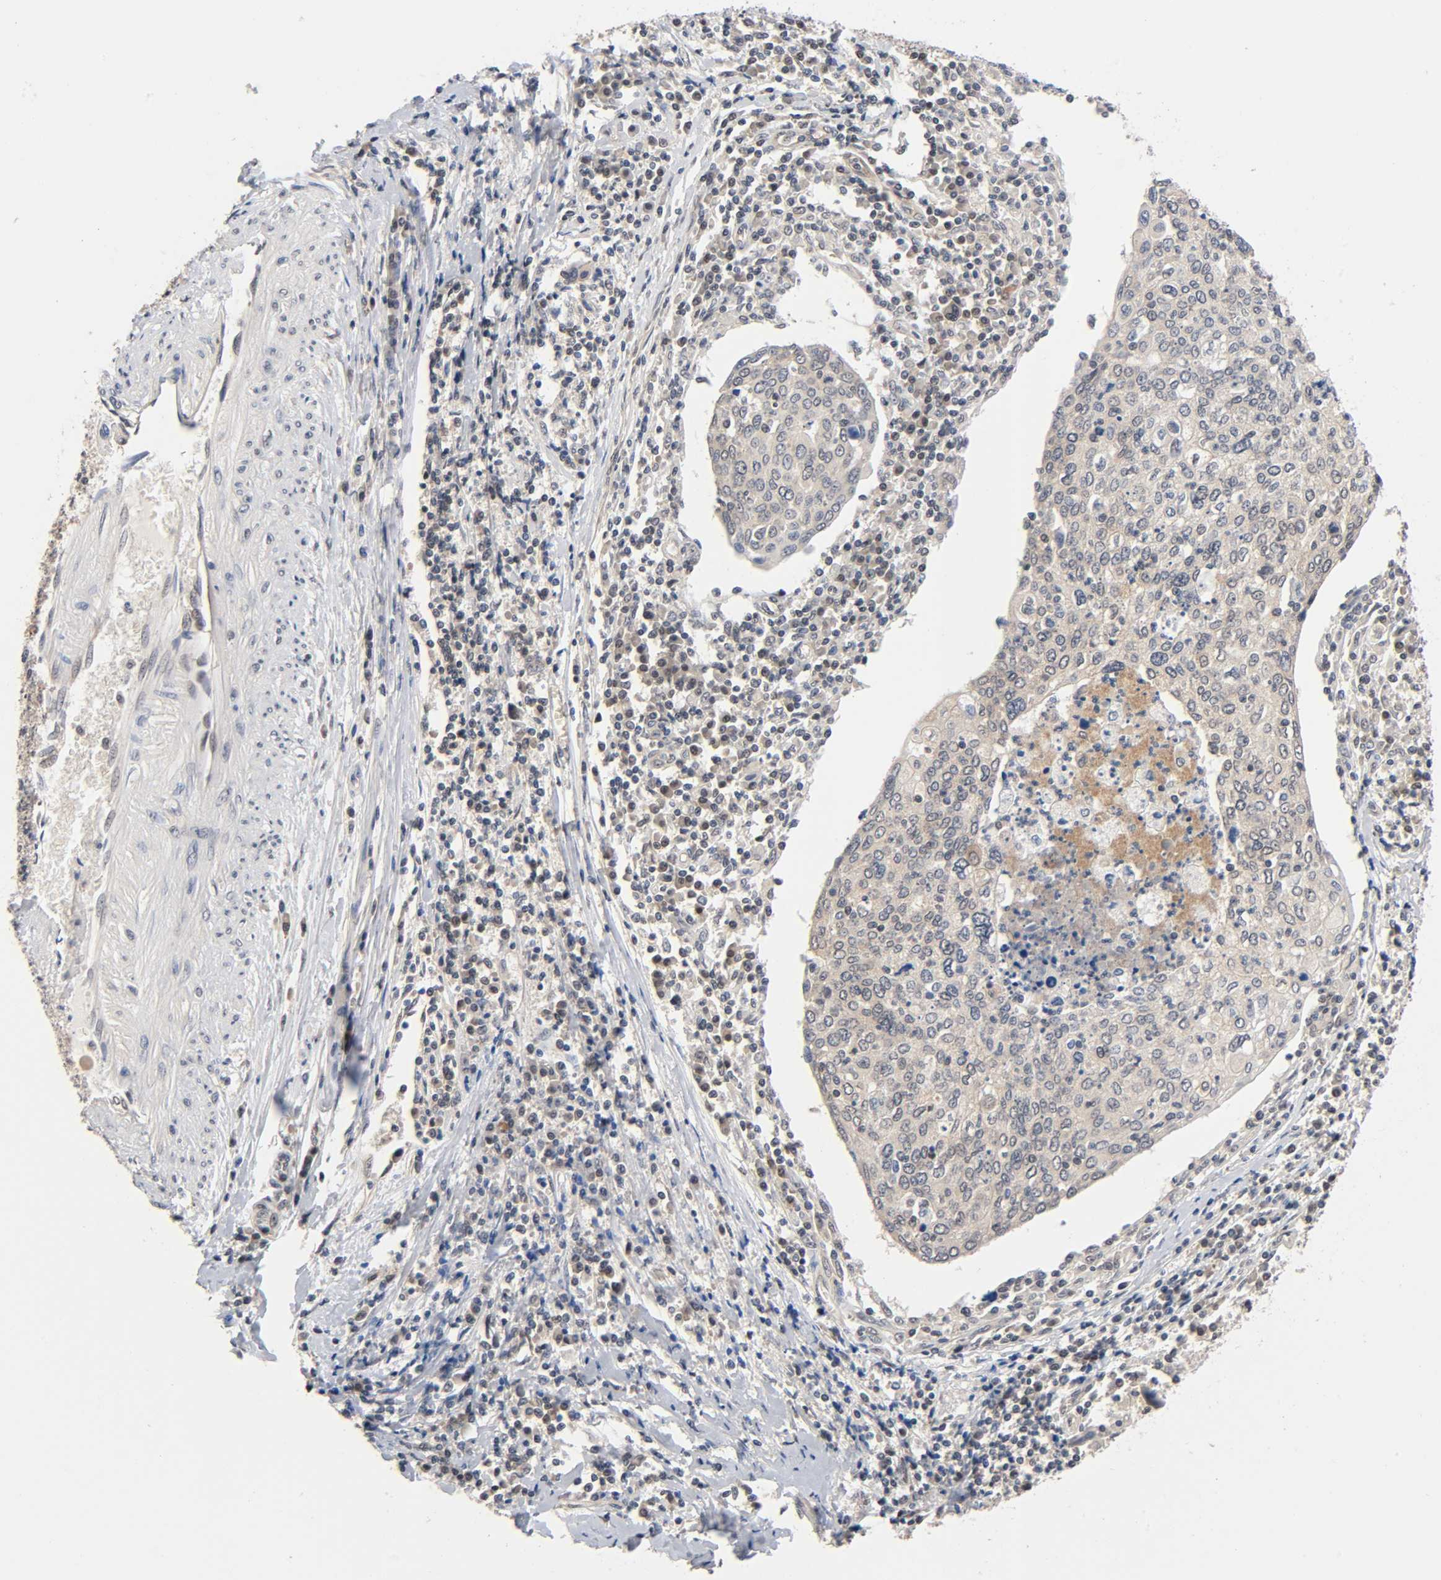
{"staining": {"intensity": "moderate", "quantity": ">75%", "location": "cytoplasmic/membranous"}, "tissue": "cervical cancer", "cell_type": "Tumor cells", "image_type": "cancer", "snomed": [{"axis": "morphology", "description": "Squamous cell carcinoma, NOS"}, {"axis": "topography", "description": "Cervix"}], "caption": "Immunohistochemistry (IHC) (DAB) staining of squamous cell carcinoma (cervical) exhibits moderate cytoplasmic/membranous protein positivity in about >75% of tumor cells. (DAB (3,3'-diaminobenzidine) IHC, brown staining for protein, blue staining for nuclei).", "gene": "PRKAB1", "patient": {"sex": "female", "age": 40}}